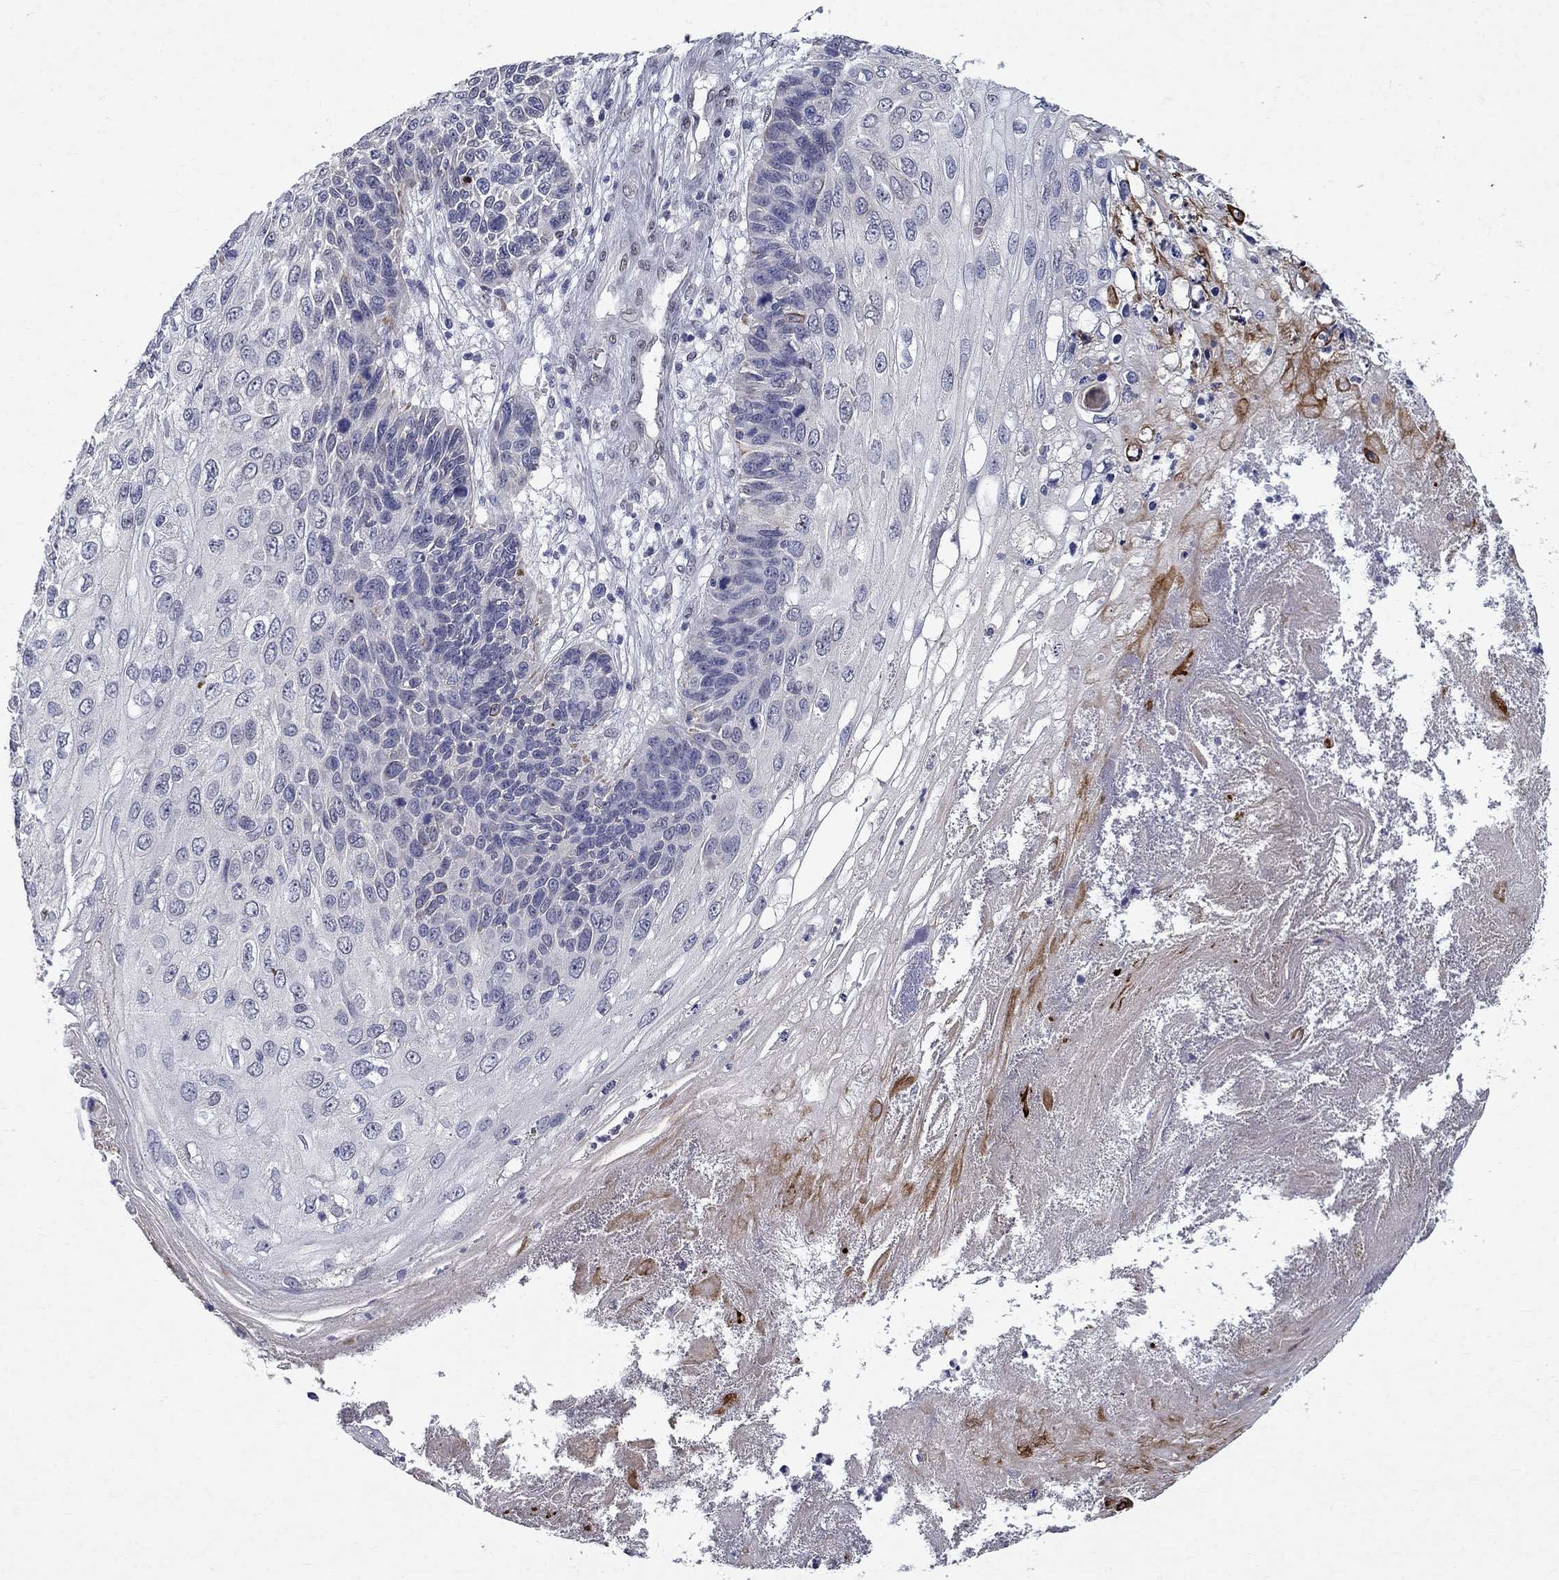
{"staining": {"intensity": "negative", "quantity": "none", "location": "none"}, "tissue": "skin cancer", "cell_type": "Tumor cells", "image_type": "cancer", "snomed": [{"axis": "morphology", "description": "Squamous cell carcinoma, NOS"}, {"axis": "topography", "description": "Skin"}], "caption": "An immunohistochemistry (IHC) image of skin squamous cell carcinoma is shown. There is no staining in tumor cells of skin squamous cell carcinoma.", "gene": "RBFOX1", "patient": {"sex": "male", "age": 92}}